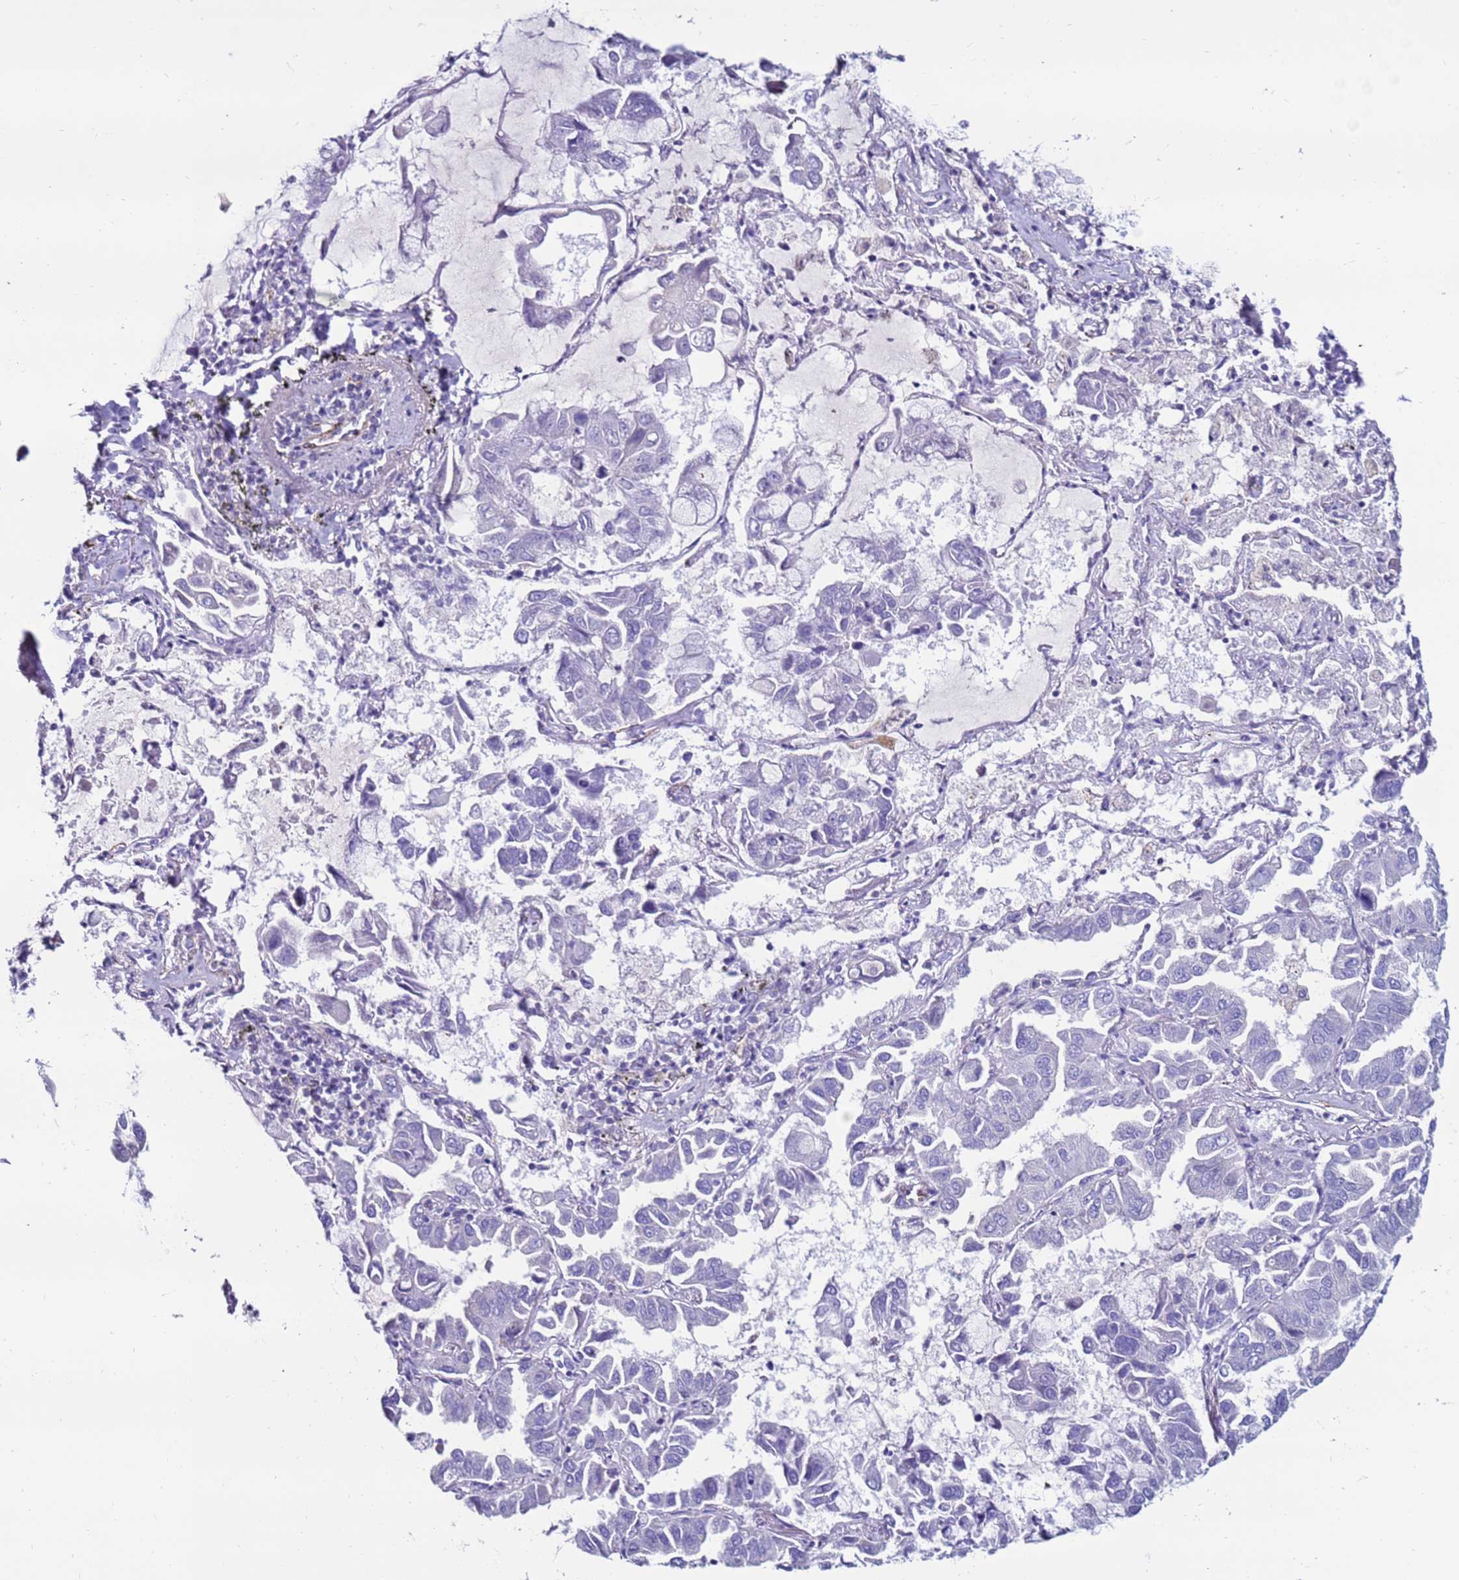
{"staining": {"intensity": "negative", "quantity": "none", "location": "none"}, "tissue": "lung cancer", "cell_type": "Tumor cells", "image_type": "cancer", "snomed": [{"axis": "morphology", "description": "Adenocarcinoma, NOS"}, {"axis": "topography", "description": "Lung"}], "caption": "This is an immunohistochemistry micrograph of lung cancer (adenocarcinoma). There is no staining in tumor cells.", "gene": "CLEC4M", "patient": {"sex": "male", "age": 64}}